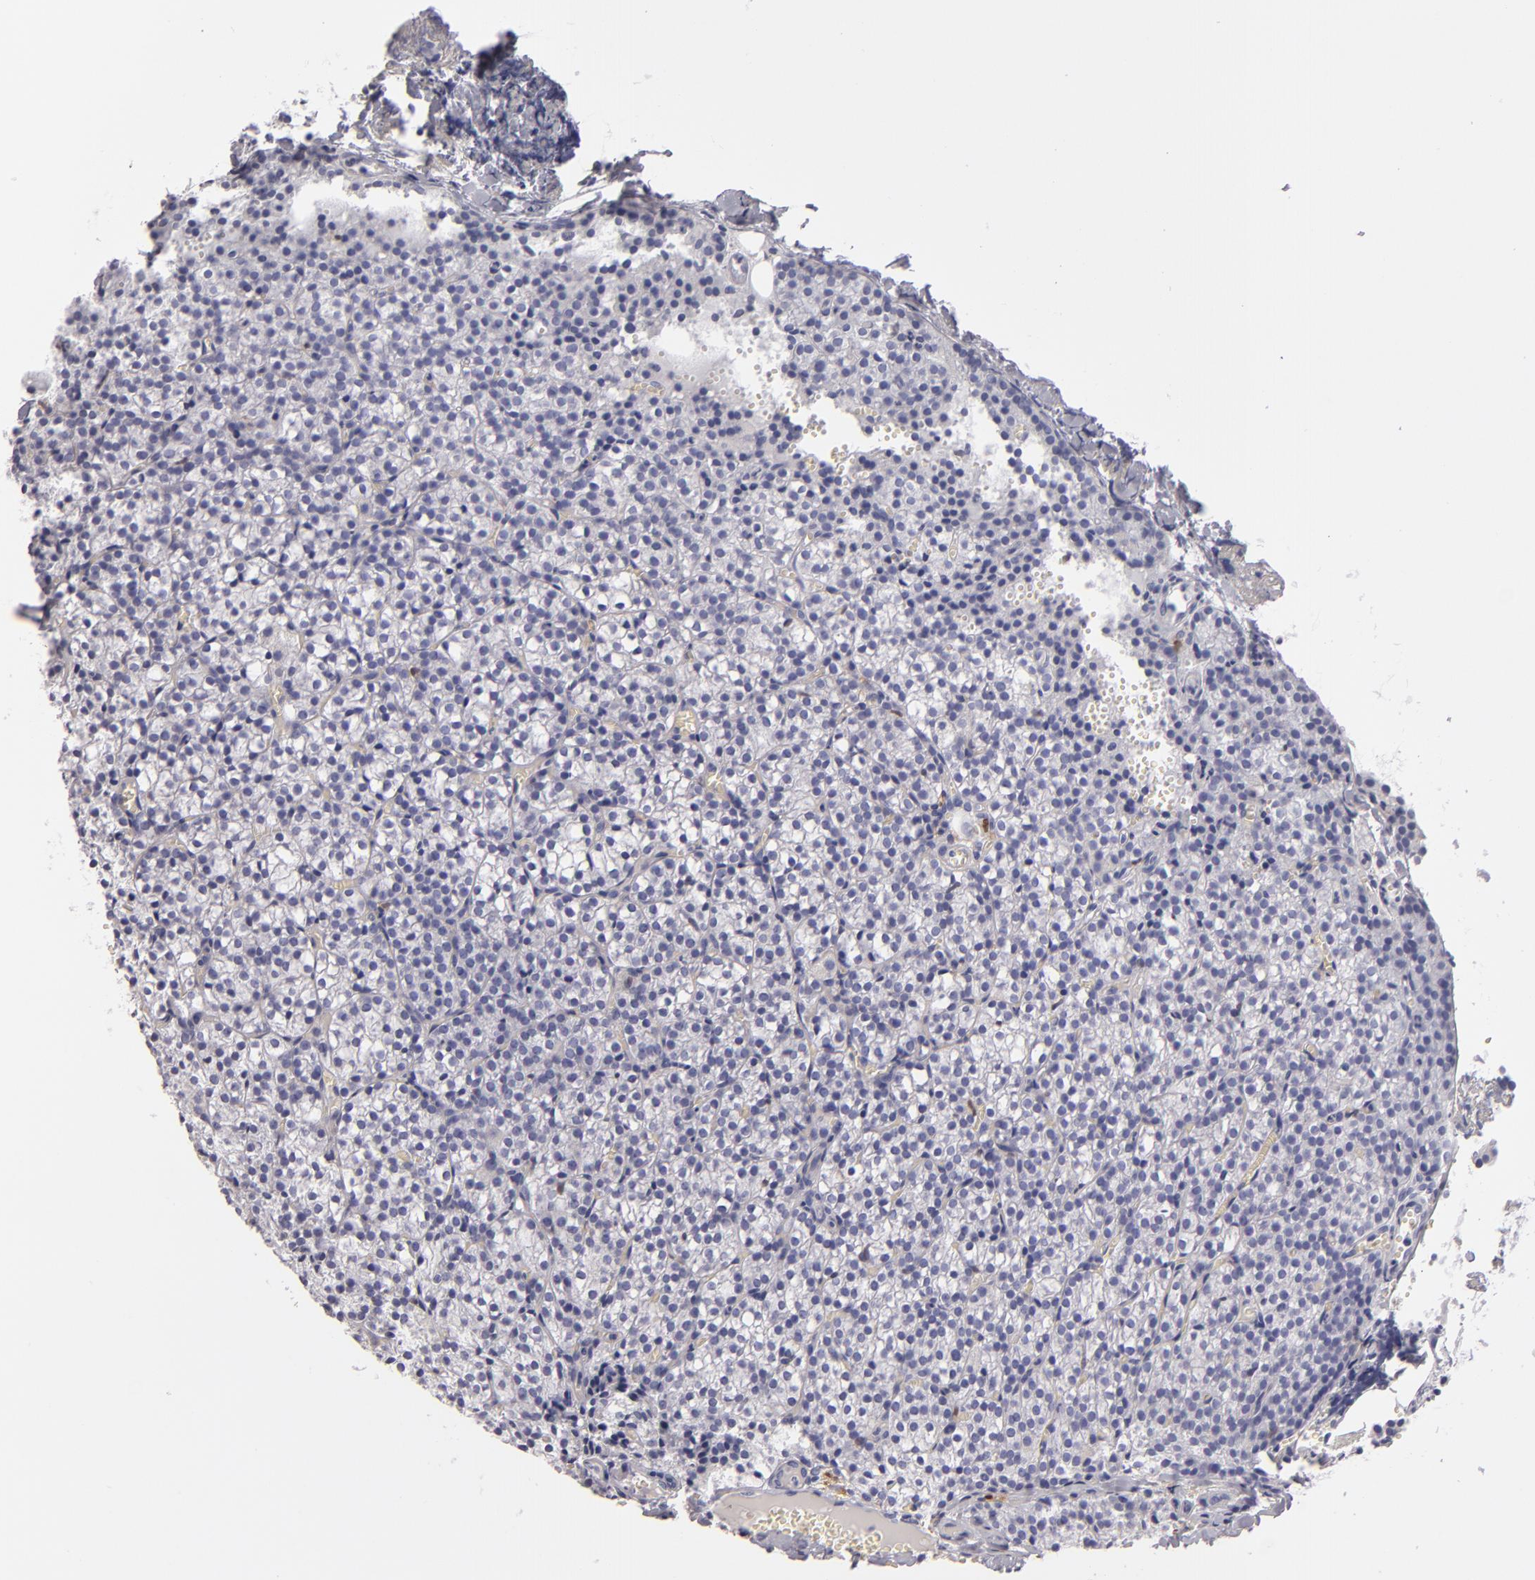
{"staining": {"intensity": "negative", "quantity": "none", "location": "none"}, "tissue": "parathyroid gland", "cell_type": "Glandular cells", "image_type": "normal", "snomed": [{"axis": "morphology", "description": "Normal tissue, NOS"}, {"axis": "topography", "description": "Parathyroid gland"}], "caption": "Micrograph shows no significant protein positivity in glandular cells of unremarkable parathyroid gland.", "gene": "F13A1", "patient": {"sex": "female", "age": 17}}